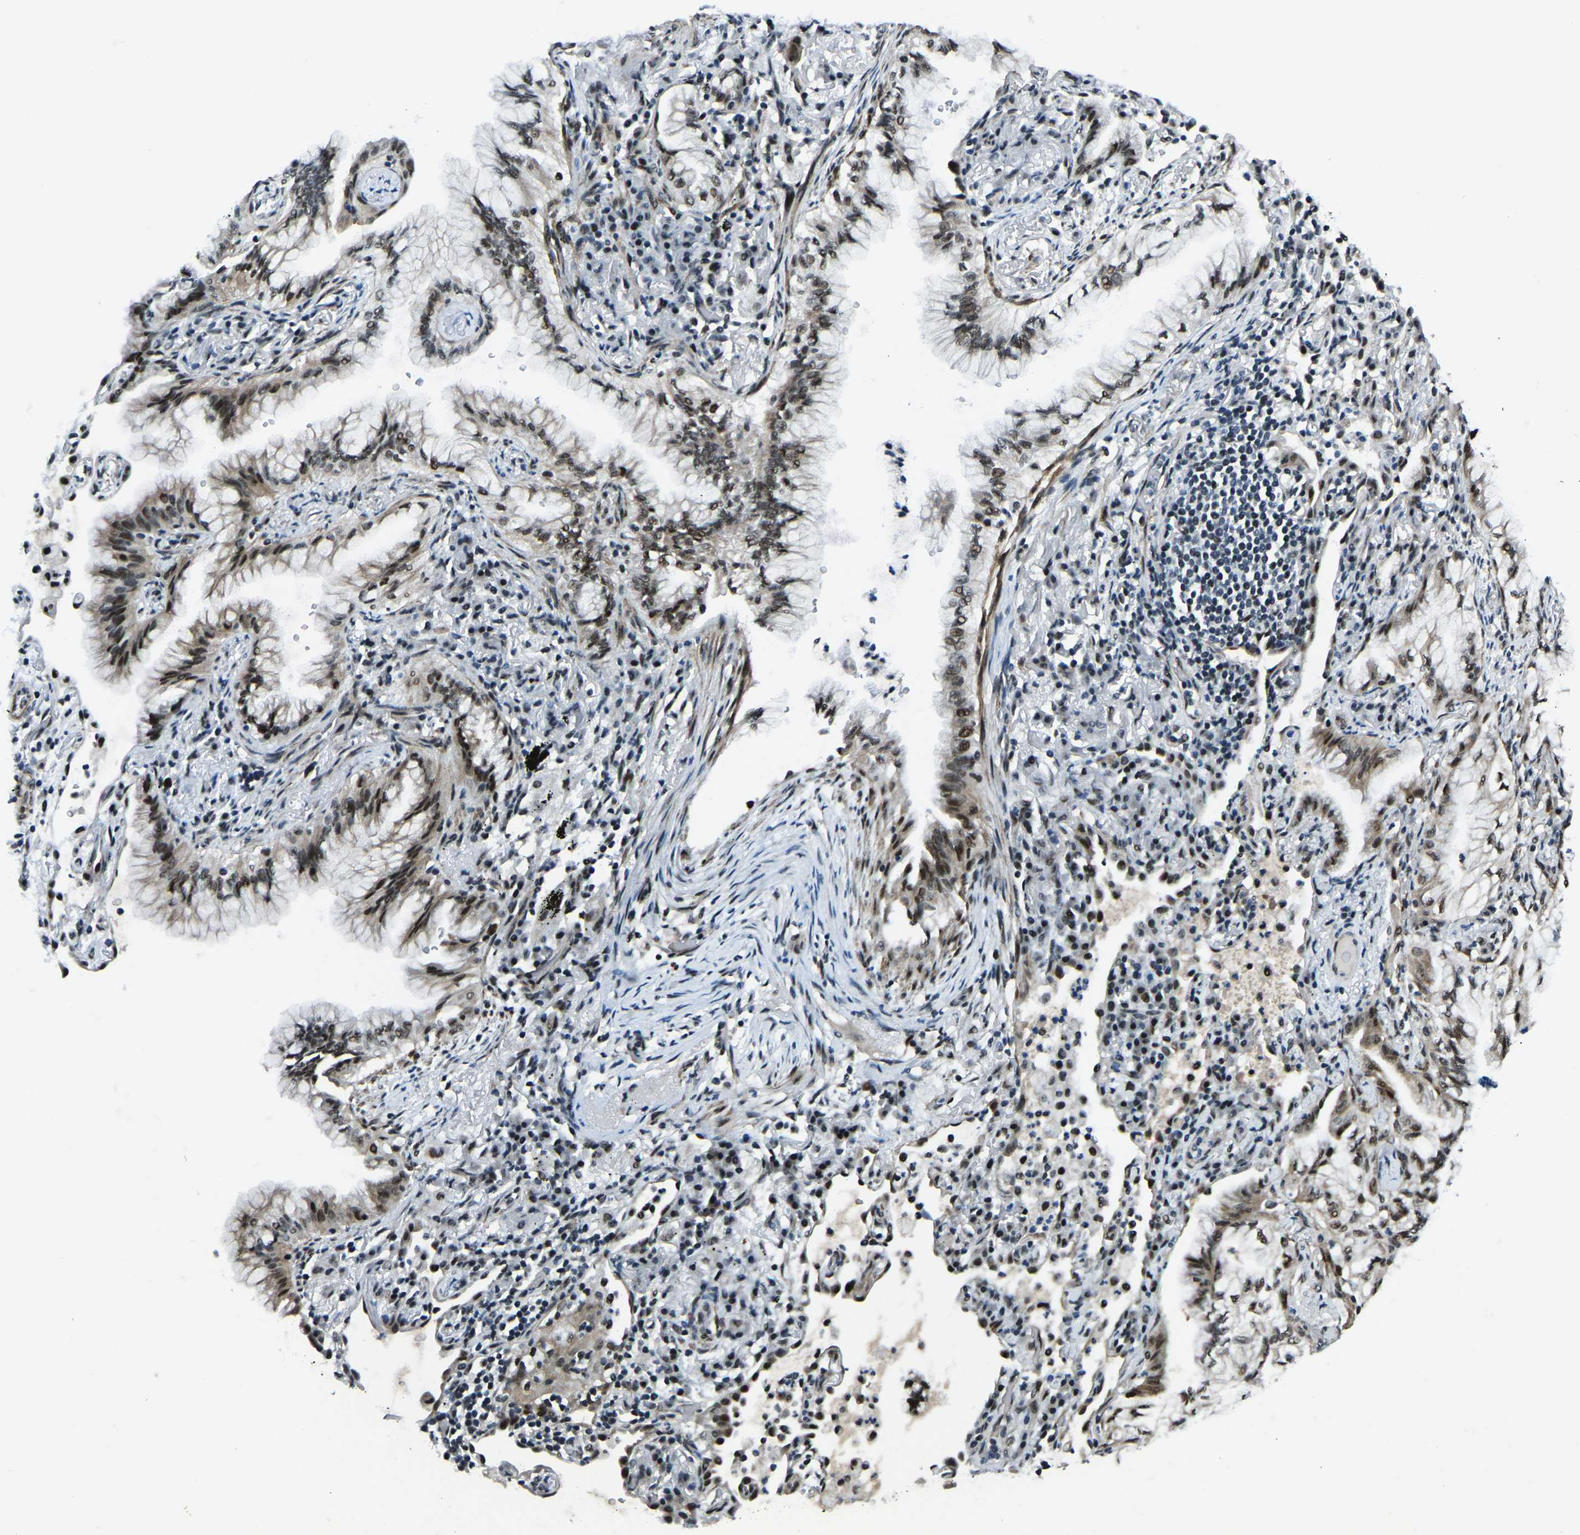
{"staining": {"intensity": "moderate", "quantity": ">75%", "location": "cytoplasmic/membranous,nuclear"}, "tissue": "lung cancer", "cell_type": "Tumor cells", "image_type": "cancer", "snomed": [{"axis": "morphology", "description": "Adenocarcinoma, NOS"}, {"axis": "topography", "description": "Lung"}], "caption": "The image demonstrates a brown stain indicating the presence of a protein in the cytoplasmic/membranous and nuclear of tumor cells in lung cancer.", "gene": "PRCC", "patient": {"sex": "female", "age": 70}}